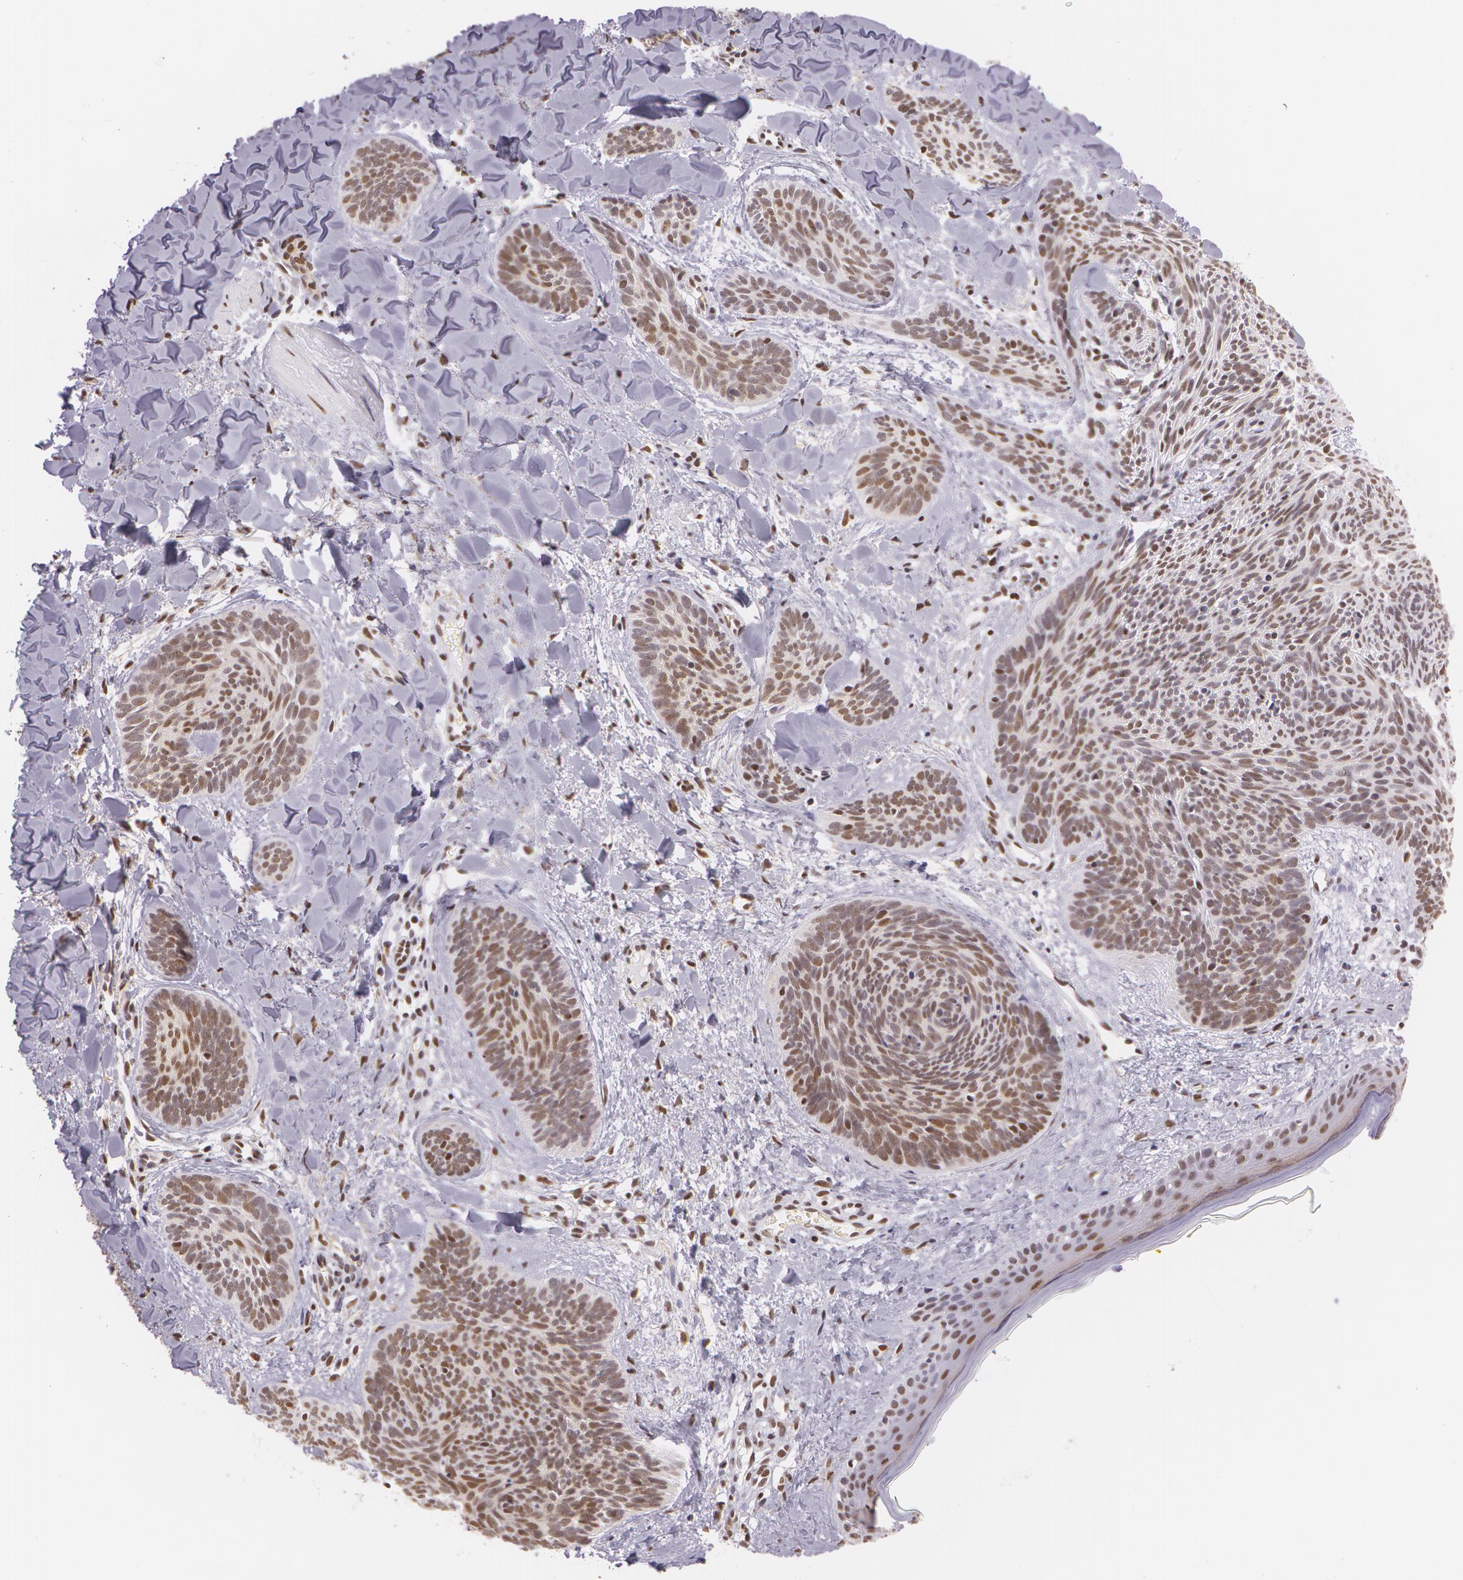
{"staining": {"intensity": "moderate", "quantity": ">75%", "location": "nuclear"}, "tissue": "skin cancer", "cell_type": "Tumor cells", "image_type": "cancer", "snomed": [{"axis": "morphology", "description": "Basal cell carcinoma"}, {"axis": "topography", "description": "Skin"}], "caption": "Immunohistochemical staining of basal cell carcinoma (skin) demonstrates medium levels of moderate nuclear protein expression in about >75% of tumor cells.", "gene": "NBN", "patient": {"sex": "female", "age": 81}}